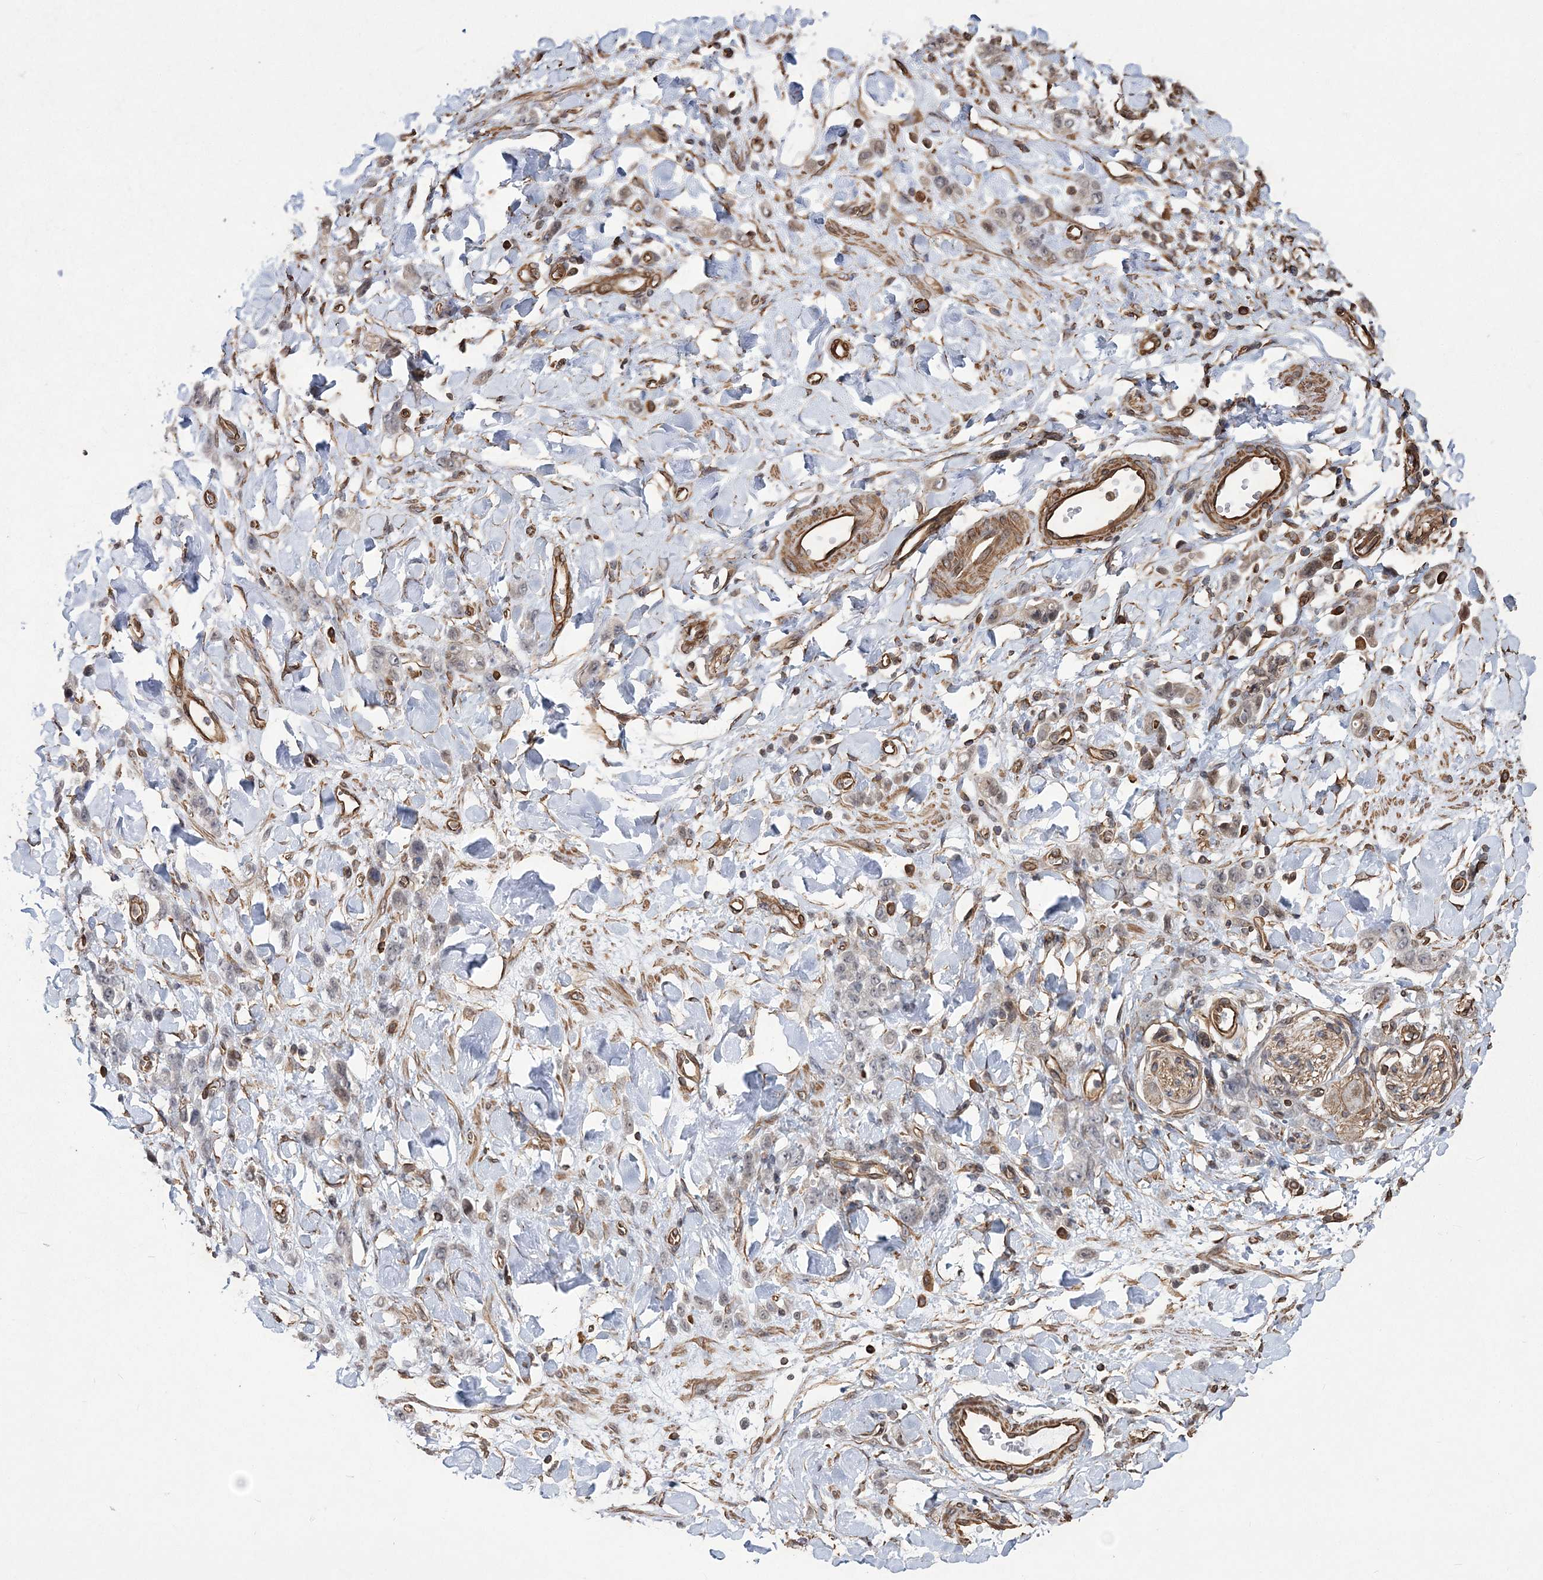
{"staining": {"intensity": "weak", "quantity": "<25%", "location": "nuclear"}, "tissue": "stomach cancer", "cell_type": "Tumor cells", "image_type": "cancer", "snomed": [{"axis": "morphology", "description": "Normal tissue, NOS"}, {"axis": "morphology", "description": "Adenocarcinoma, NOS"}, {"axis": "topography", "description": "Stomach"}], "caption": "Immunohistochemistry of stomach adenocarcinoma demonstrates no expression in tumor cells. Nuclei are stained in blue.", "gene": "ATP11B", "patient": {"sex": "male", "age": 82}}